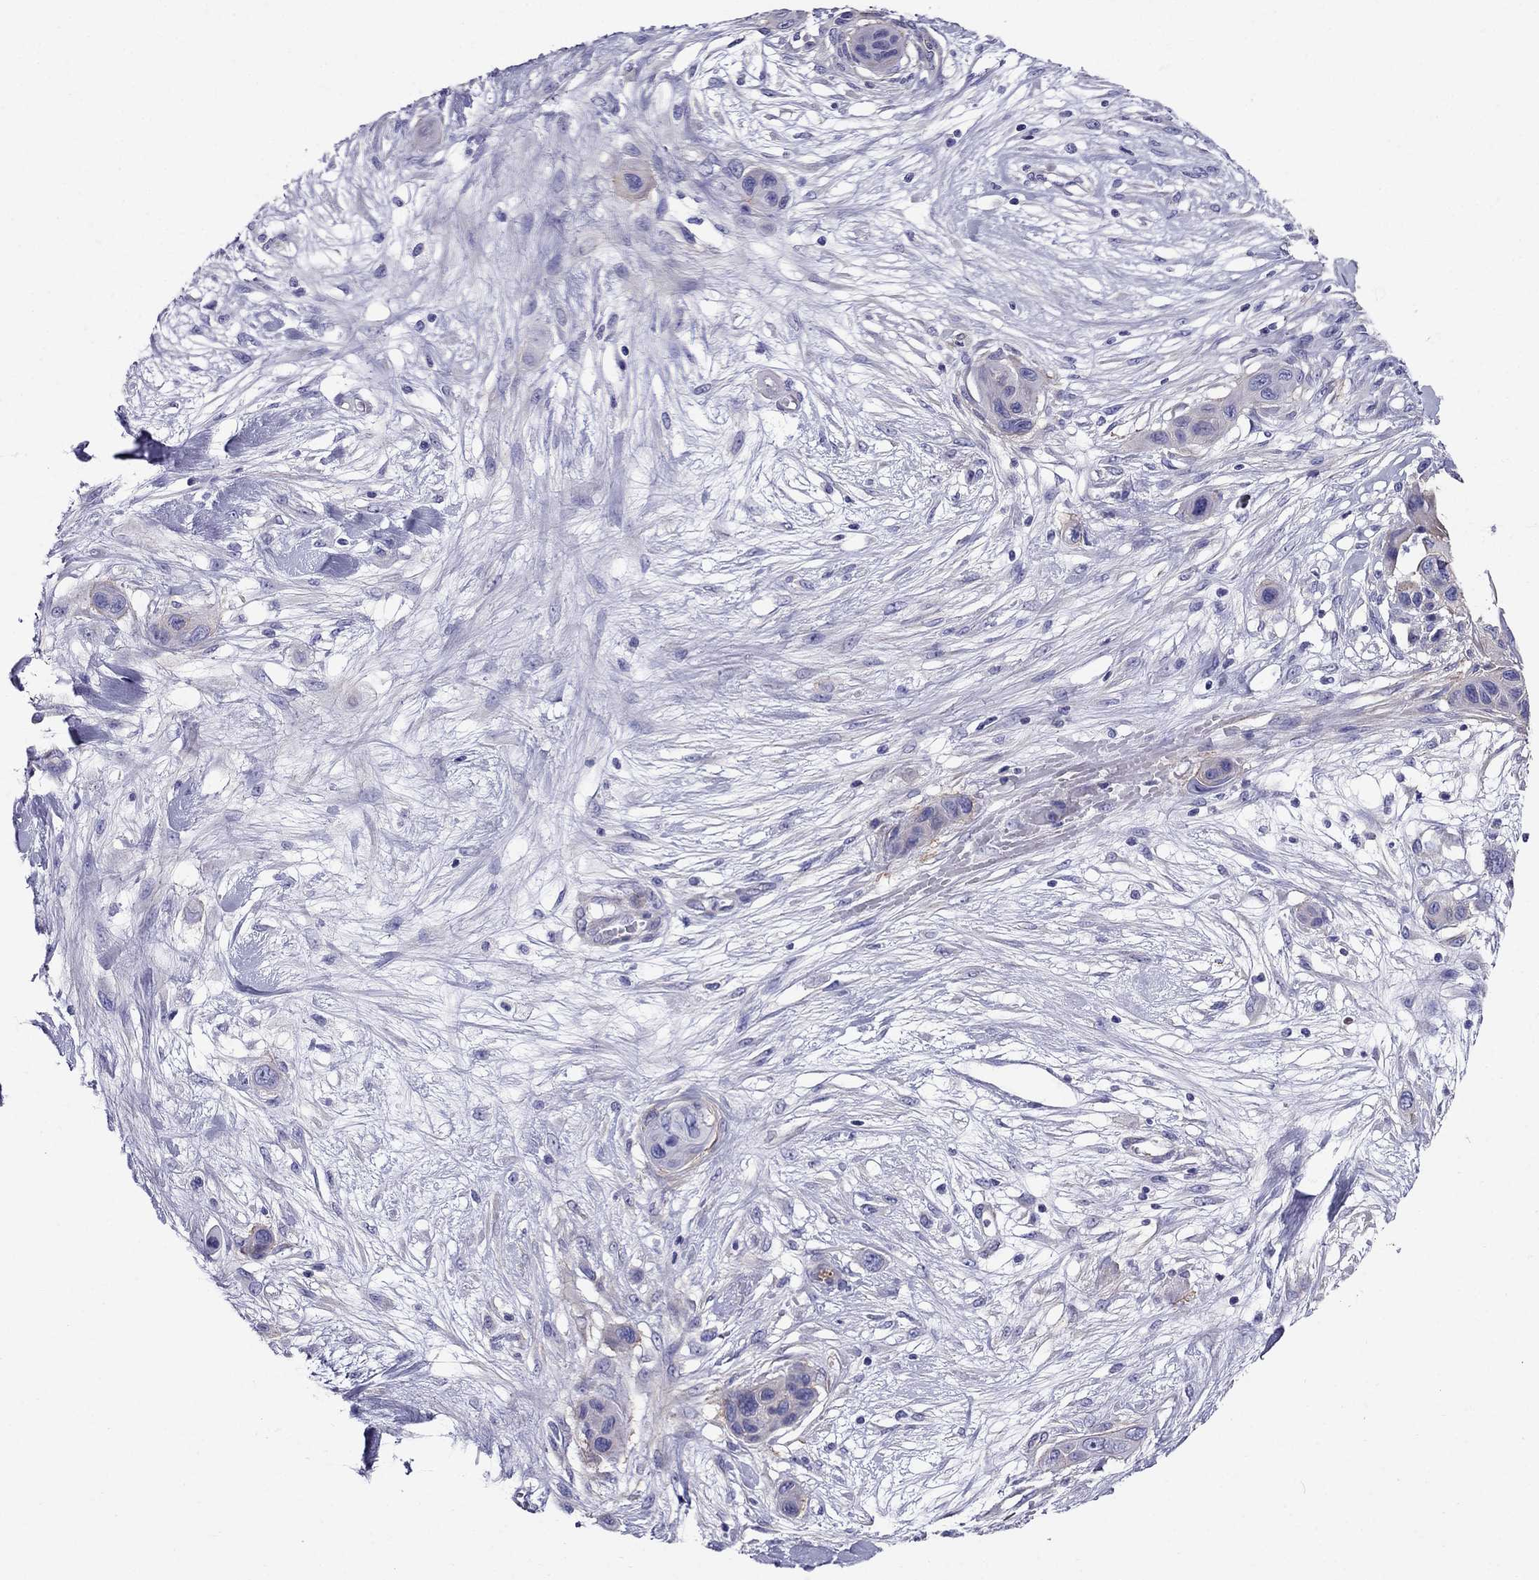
{"staining": {"intensity": "negative", "quantity": "none", "location": "none"}, "tissue": "skin cancer", "cell_type": "Tumor cells", "image_type": "cancer", "snomed": [{"axis": "morphology", "description": "Squamous cell carcinoma, NOS"}, {"axis": "topography", "description": "Skin"}], "caption": "Skin squamous cell carcinoma stained for a protein using immunohistochemistry exhibits no positivity tumor cells.", "gene": "GPR50", "patient": {"sex": "male", "age": 79}}